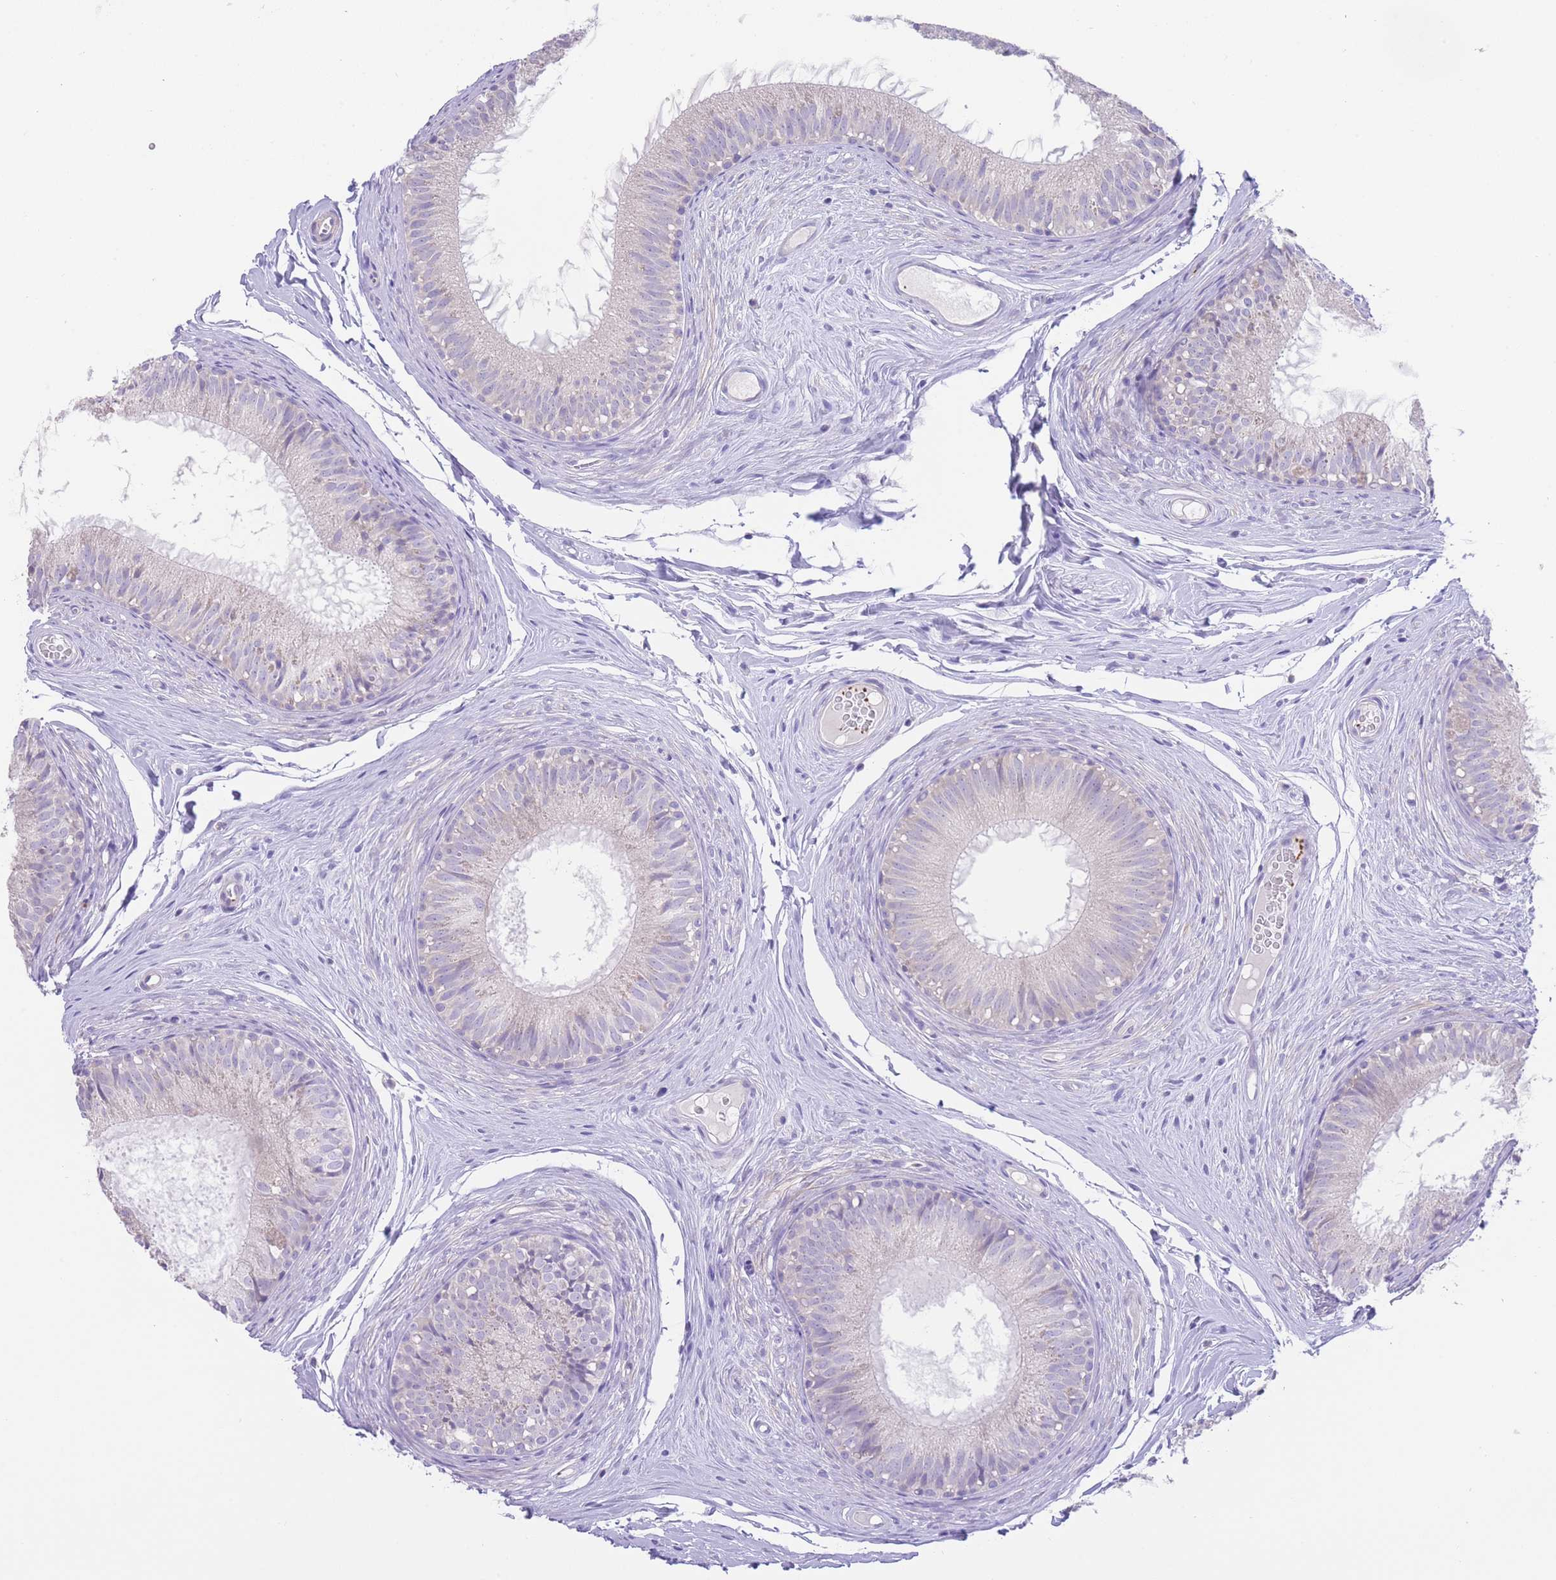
{"staining": {"intensity": "negative", "quantity": "none", "location": "none"}, "tissue": "epididymis", "cell_type": "Glandular cells", "image_type": "normal", "snomed": [{"axis": "morphology", "description": "Normal tissue, NOS"}, {"axis": "topography", "description": "Epididymis"}], "caption": "Immunohistochemistry (IHC) photomicrograph of unremarkable human epididymis stained for a protein (brown), which demonstrates no positivity in glandular cells.", "gene": "ENSG00000289258", "patient": {"sex": "male", "age": 25}}